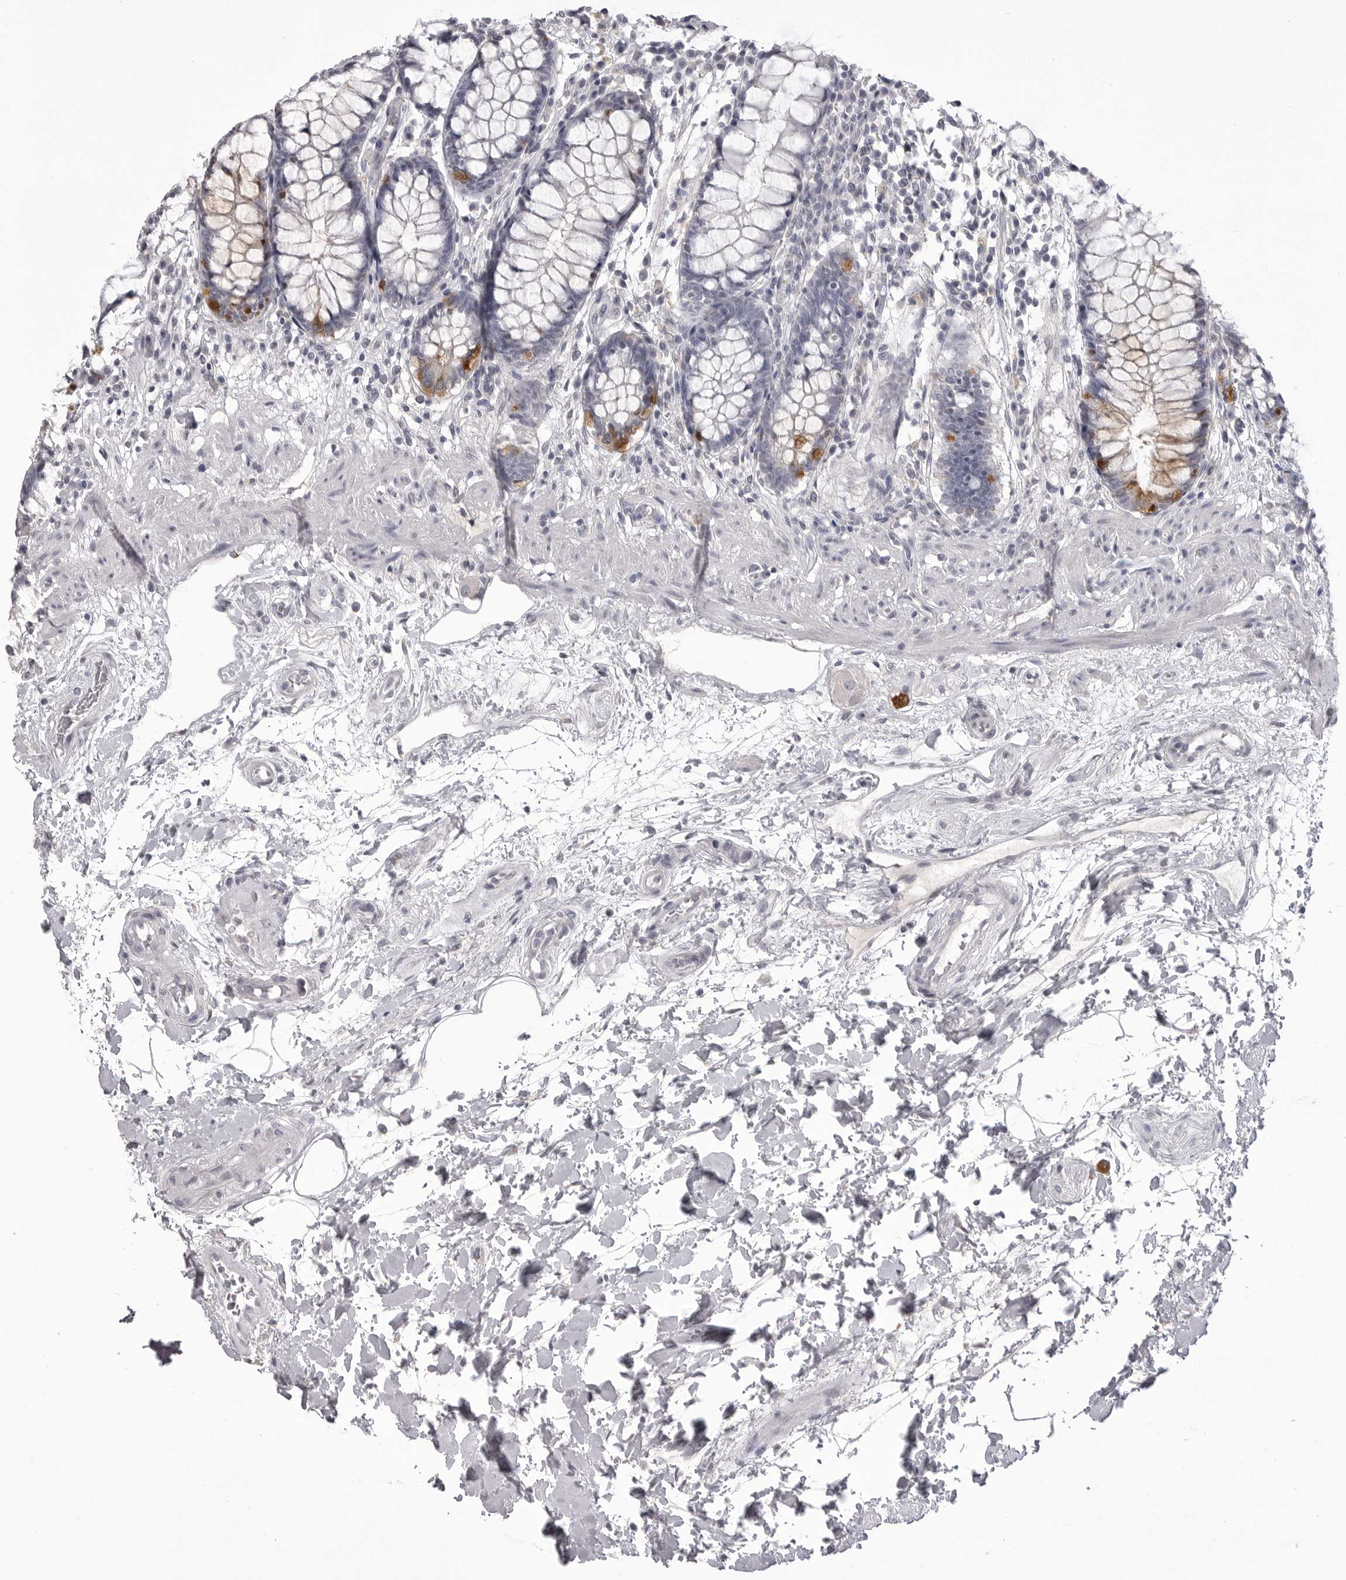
{"staining": {"intensity": "moderate", "quantity": "25%-75%", "location": "cytoplasmic/membranous"}, "tissue": "rectum", "cell_type": "Glandular cells", "image_type": "normal", "snomed": [{"axis": "morphology", "description": "Normal tissue, NOS"}, {"axis": "topography", "description": "Rectum"}], "caption": "Protein analysis of normal rectum demonstrates moderate cytoplasmic/membranous positivity in approximately 25%-75% of glandular cells.", "gene": "TIMP1", "patient": {"sex": "male", "age": 64}}